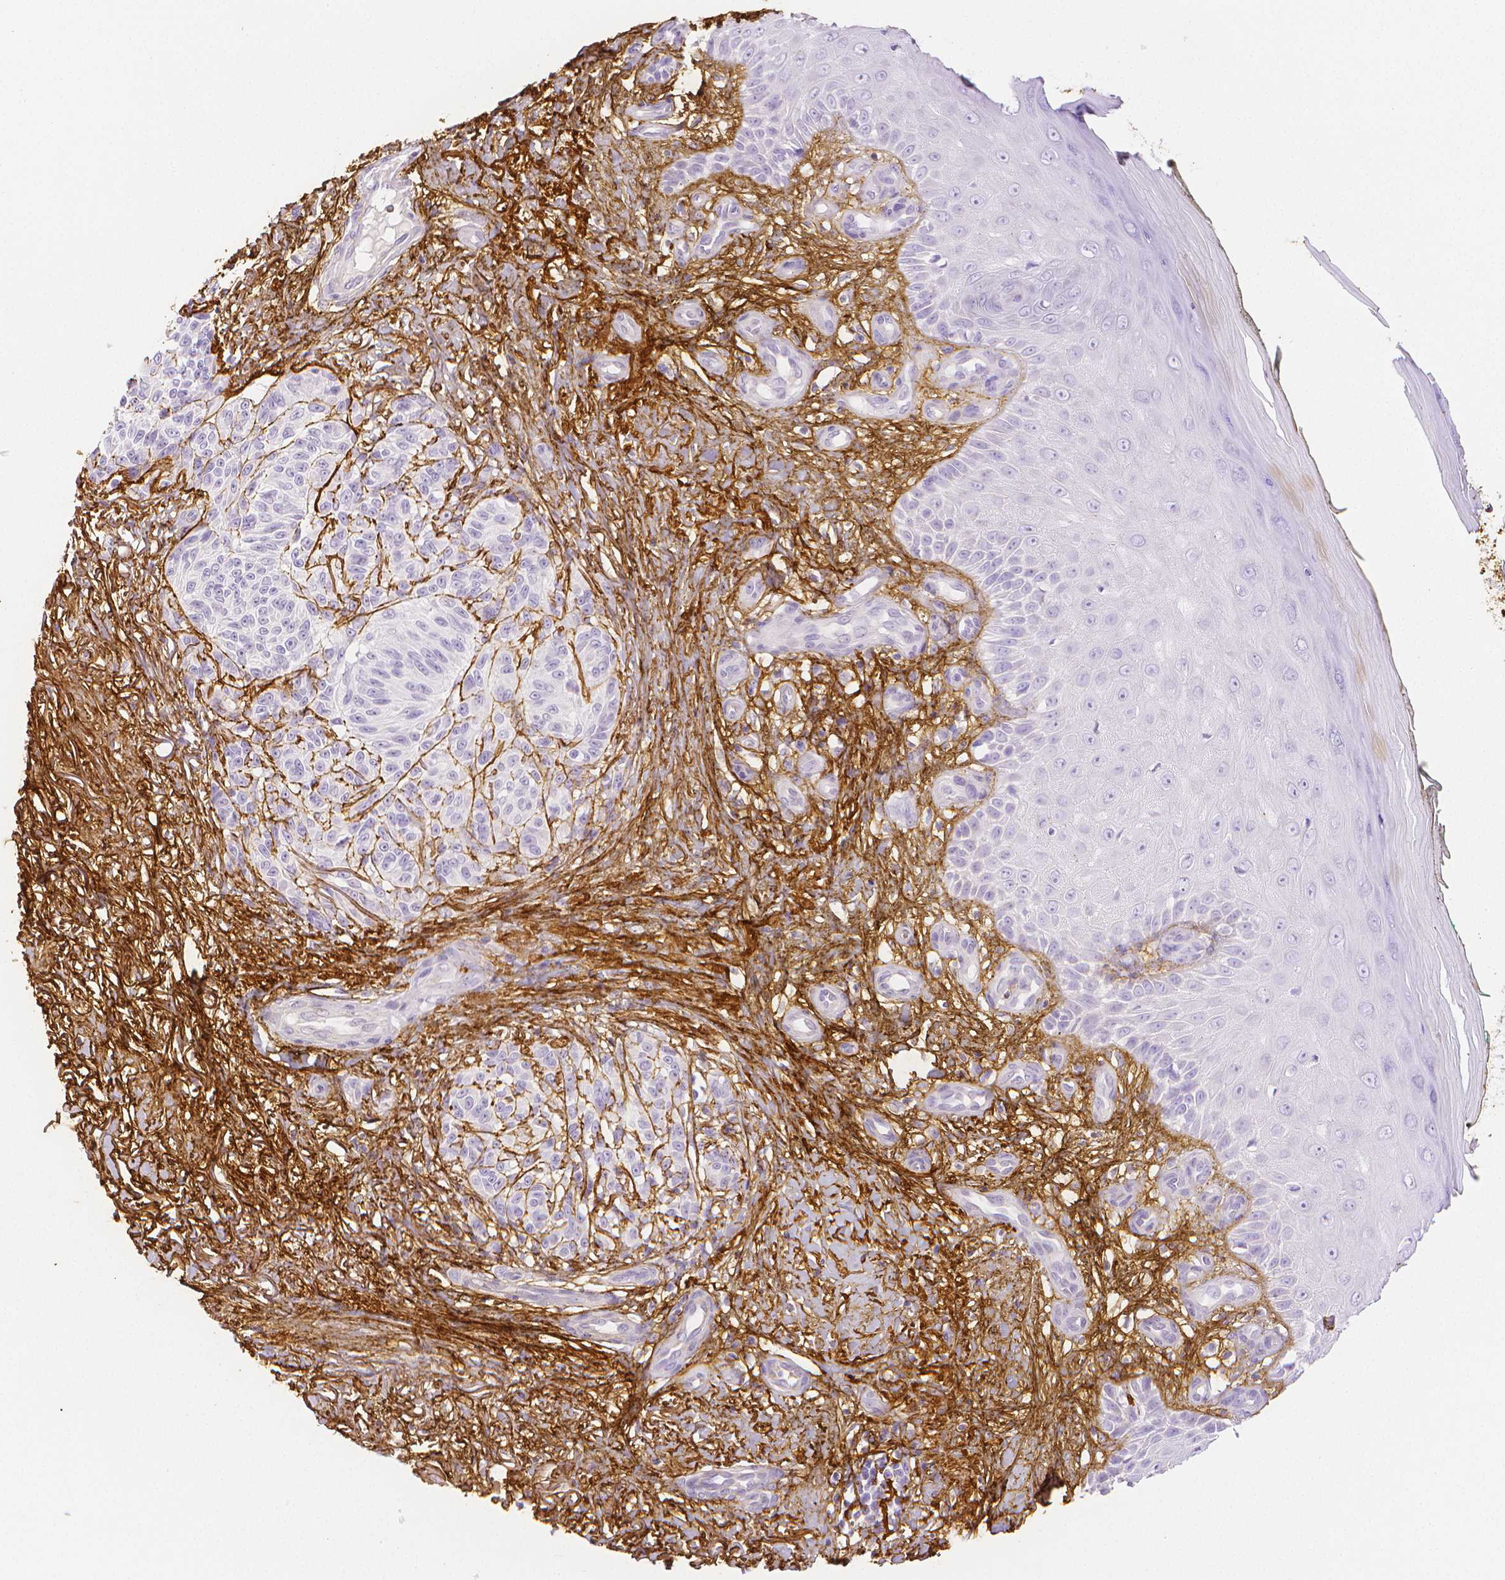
{"staining": {"intensity": "negative", "quantity": "none", "location": "none"}, "tissue": "melanoma", "cell_type": "Tumor cells", "image_type": "cancer", "snomed": [{"axis": "morphology", "description": "Malignant melanoma, NOS"}, {"axis": "topography", "description": "Skin"}], "caption": "Malignant melanoma stained for a protein using immunohistochemistry (IHC) exhibits no positivity tumor cells.", "gene": "FBN1", "patient": {"sex": "female", "age": 85}}